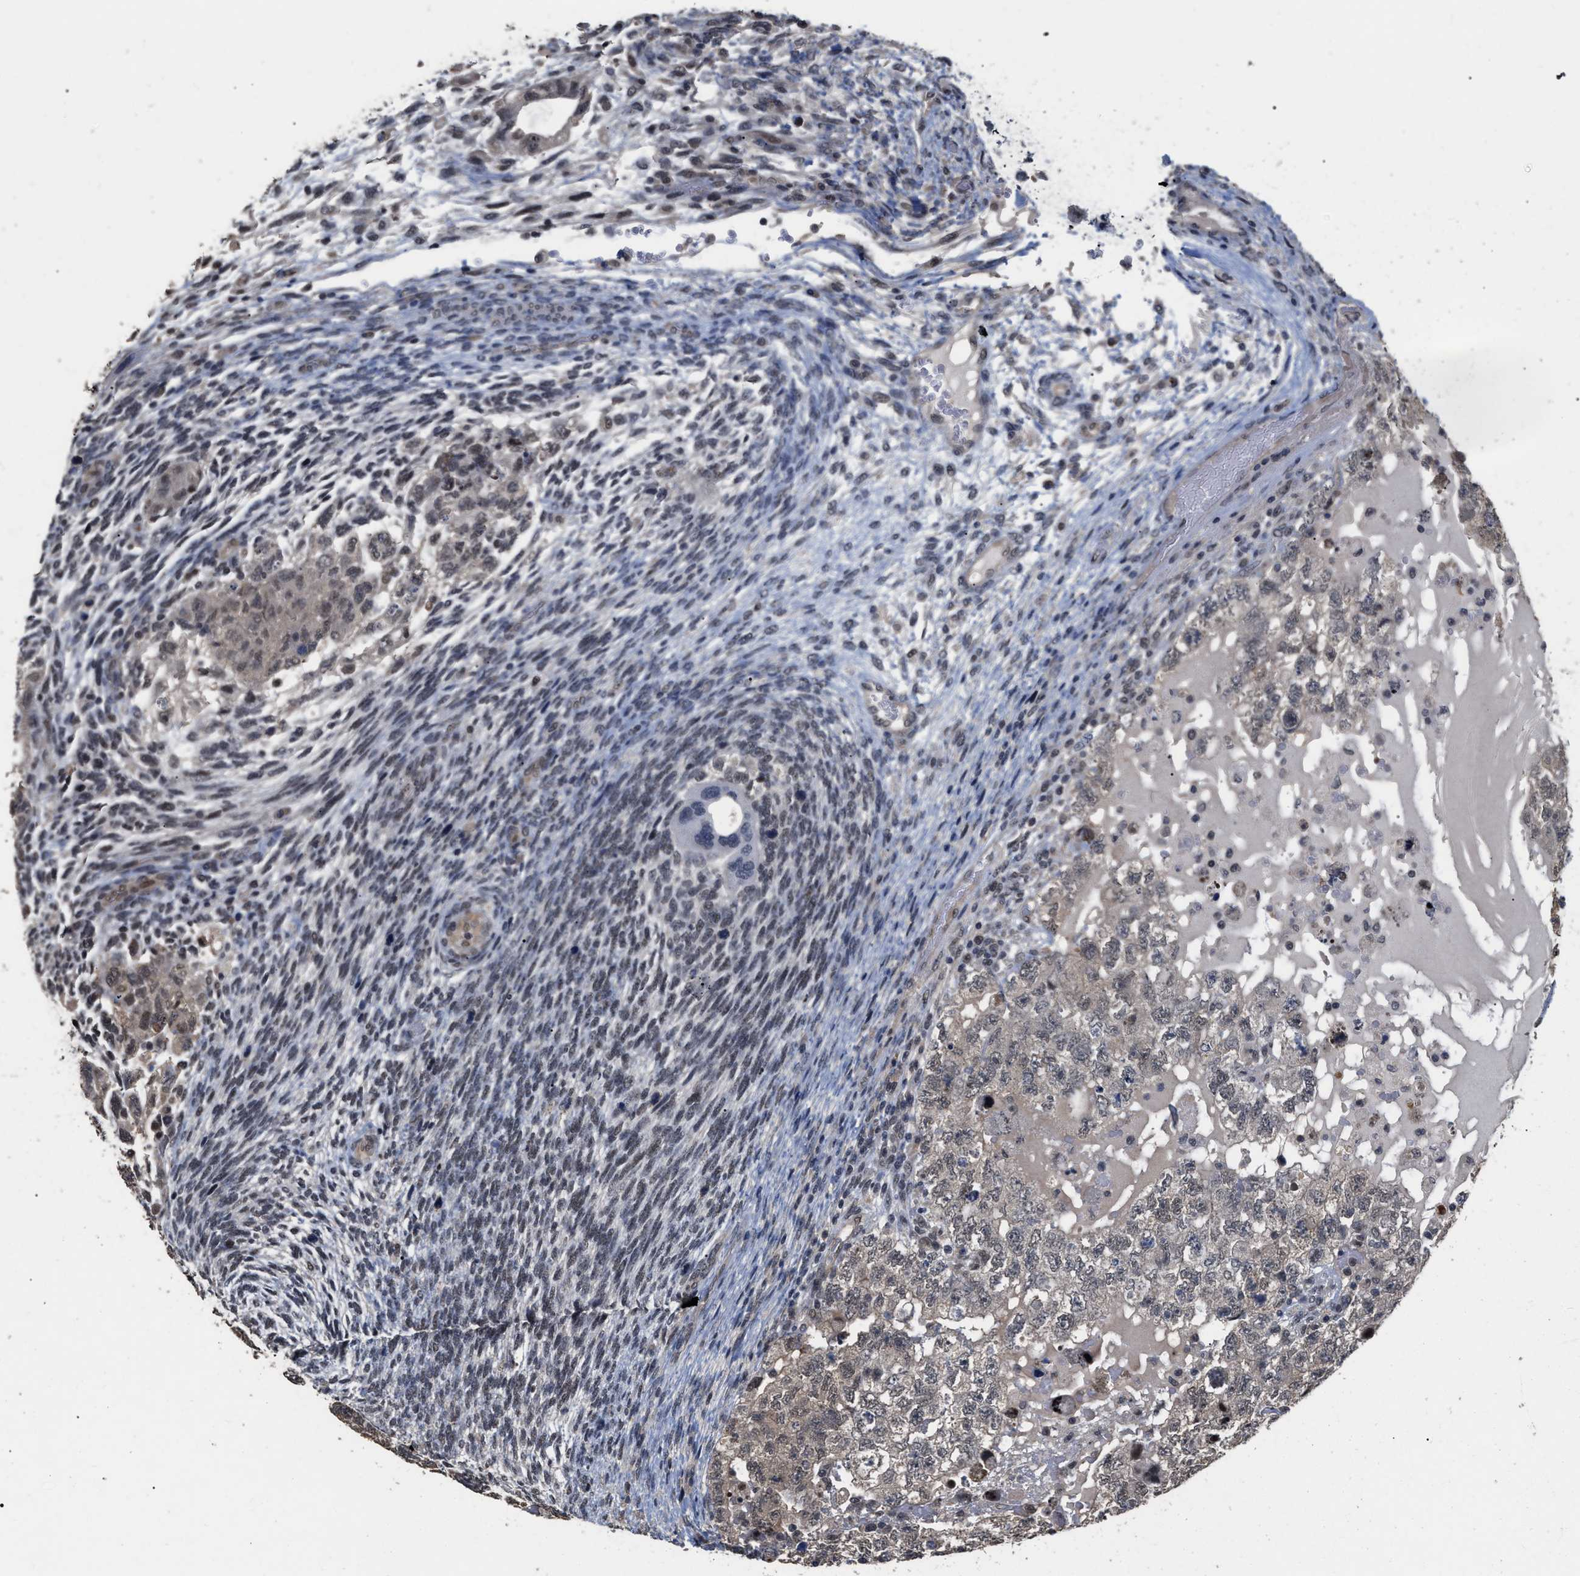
{"staining": {"intensity": "weak", "quantity": ">75%", "location": "cytoplasmic/membranous,nuclear"}, "tissue": "testis cancer", "cell_type": "Tumor cells", "image_type": "cancer", "snomed": [{"axis": "morphology", "description": "Carcinoma, Embryonal, NOS"}, {"axis": "topography", "description": "Testis"}], "caption": "This is an image of immunohistochemistry (IHC) staining of testis cancer (embryonal carcinoma), which shows weak positivity in the cytoplasmic/membranous and nuclear of tumor cells.", "gene": "JAZF1", "patient": {"sex": "male", "age": 36}}